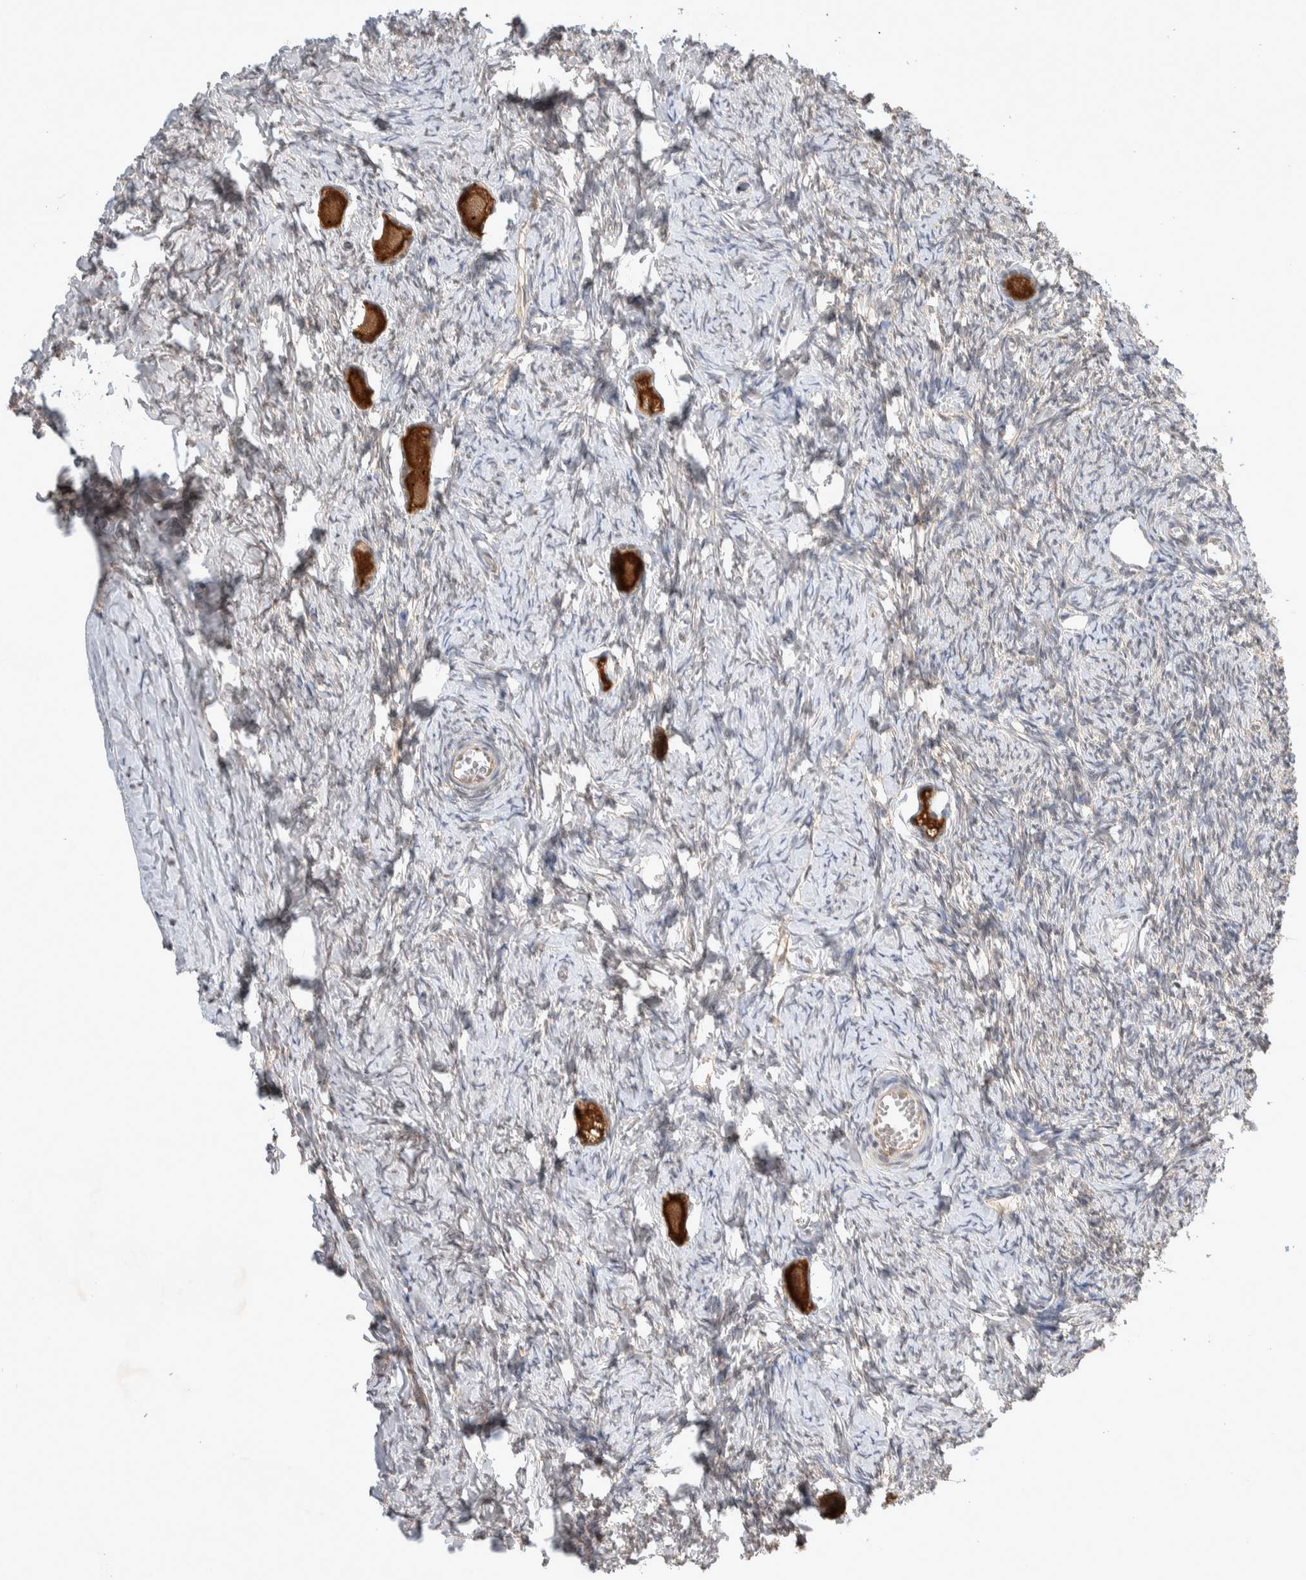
{"staining": {"intensity": "strong", "quantity": ">75%", "location": "cytoplasmic/membranous"}, "tissue": "ovary", "cell_type": "Follicle cells", "image_type": "normal", "snomed": [{"axis": "morphology", "description": "Normal tissue, NOS"}, {"axis": "topography", "description": "Ovary"}], "caption": "Unremarkable ovary displays strong cytoplasmic/membranous expression in approximately >75% of follicle cells, visualized by immunohistochemistry. (IHC, brightfield microscopy, high magnification).", "gene": "ZNF704", "patient": {"sex": "female", "age": 27}}